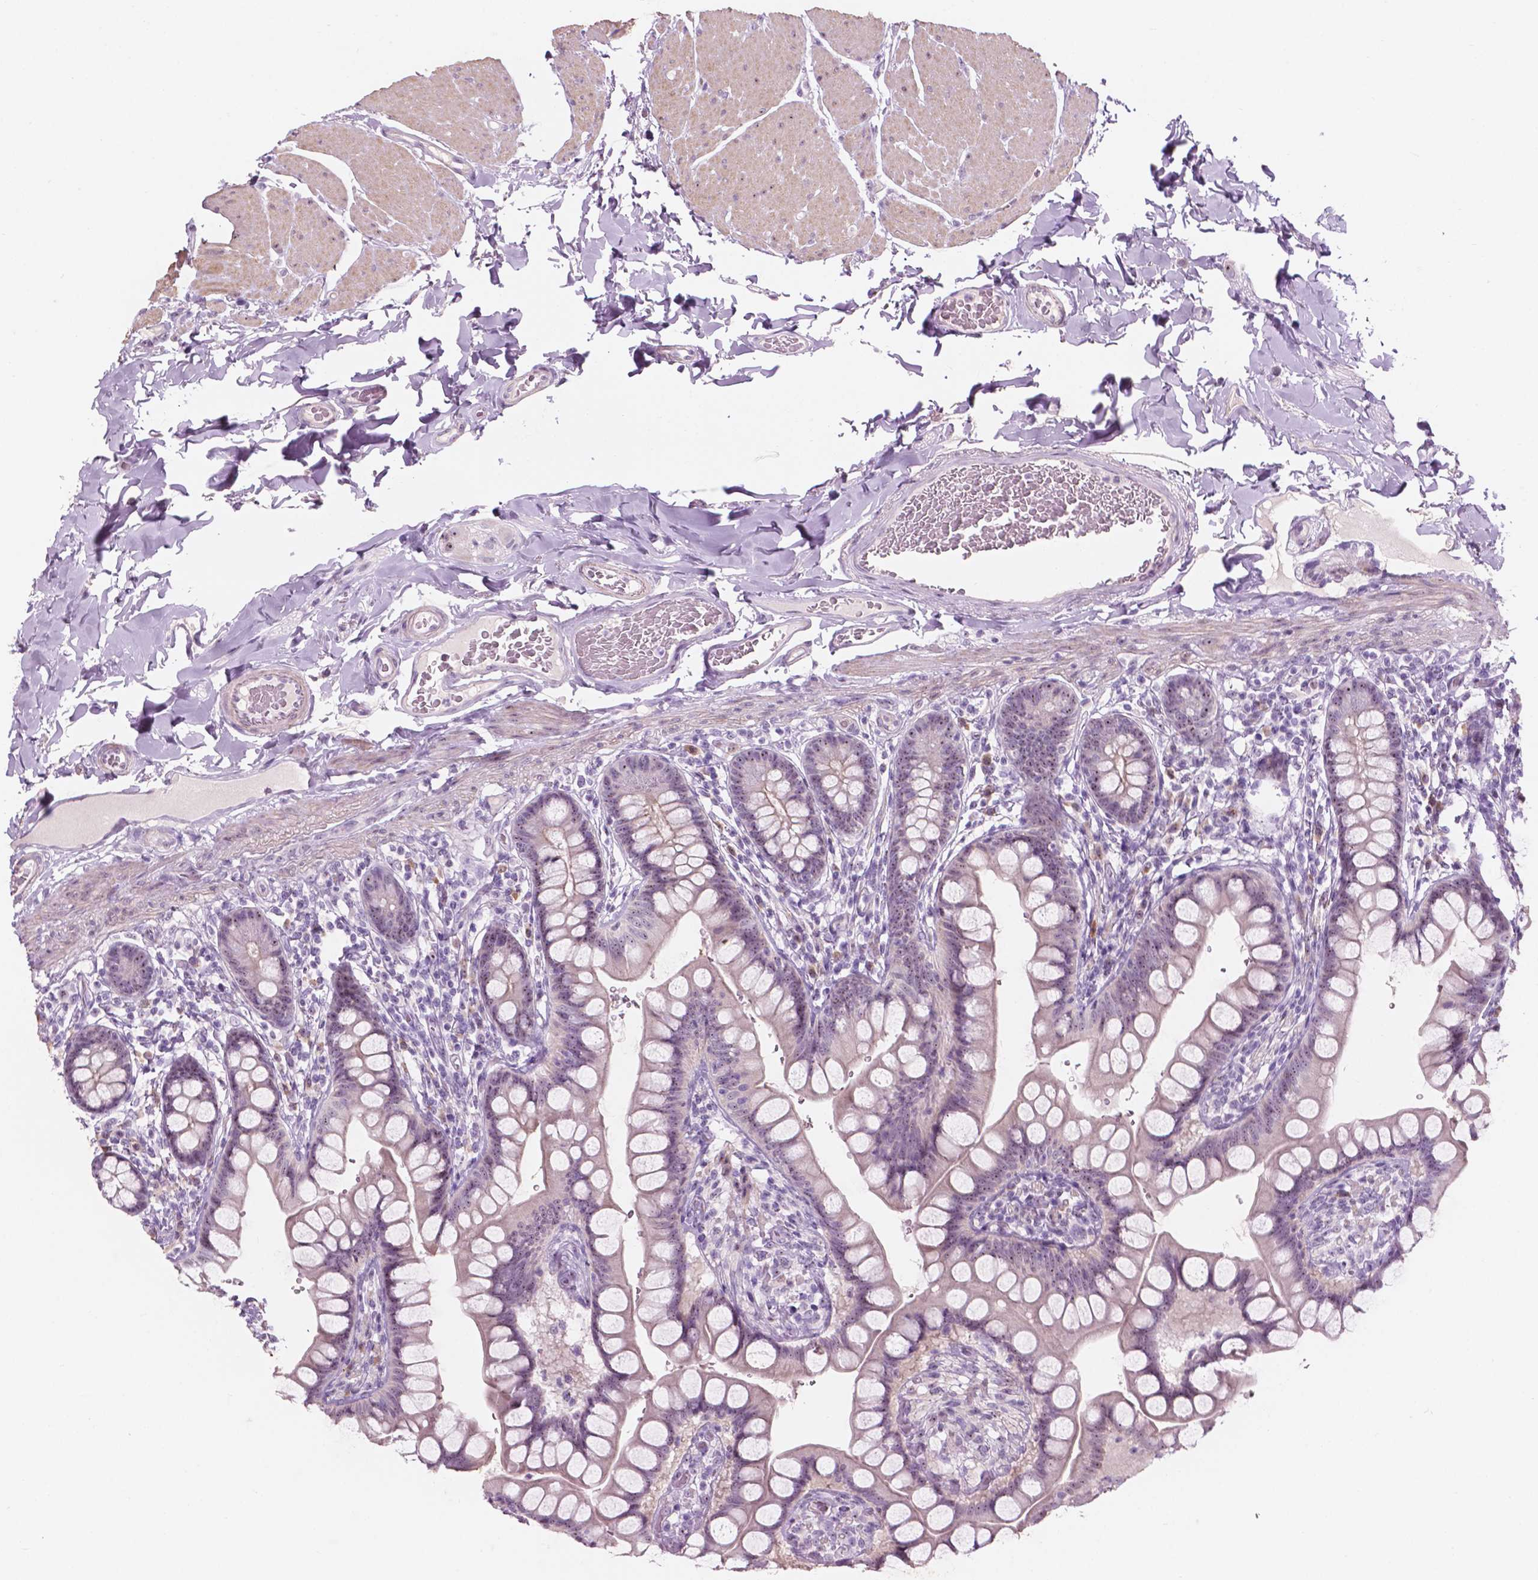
{"staining": {"intensity": "weak", "quantity": "25%-75%", "location": "nuclear"}, "tissue": "small intestine", "cell_type": "Glandular cells", "image_type": "normal", "snomed": [{"axis": "morphology", "description": "Normal tissue, NOS"}, {"axis": "topography", "description": "Small intestine"}], "caption": "DAB (3,3'-diaminobenzidine) immunohistochemical staining of benign small intestine exhibits weak nuclear protein staining in approximately 25%-75% of glandular cells.", "gene": "ZNF853", "patient": {"sex": "male", "age": 70}}